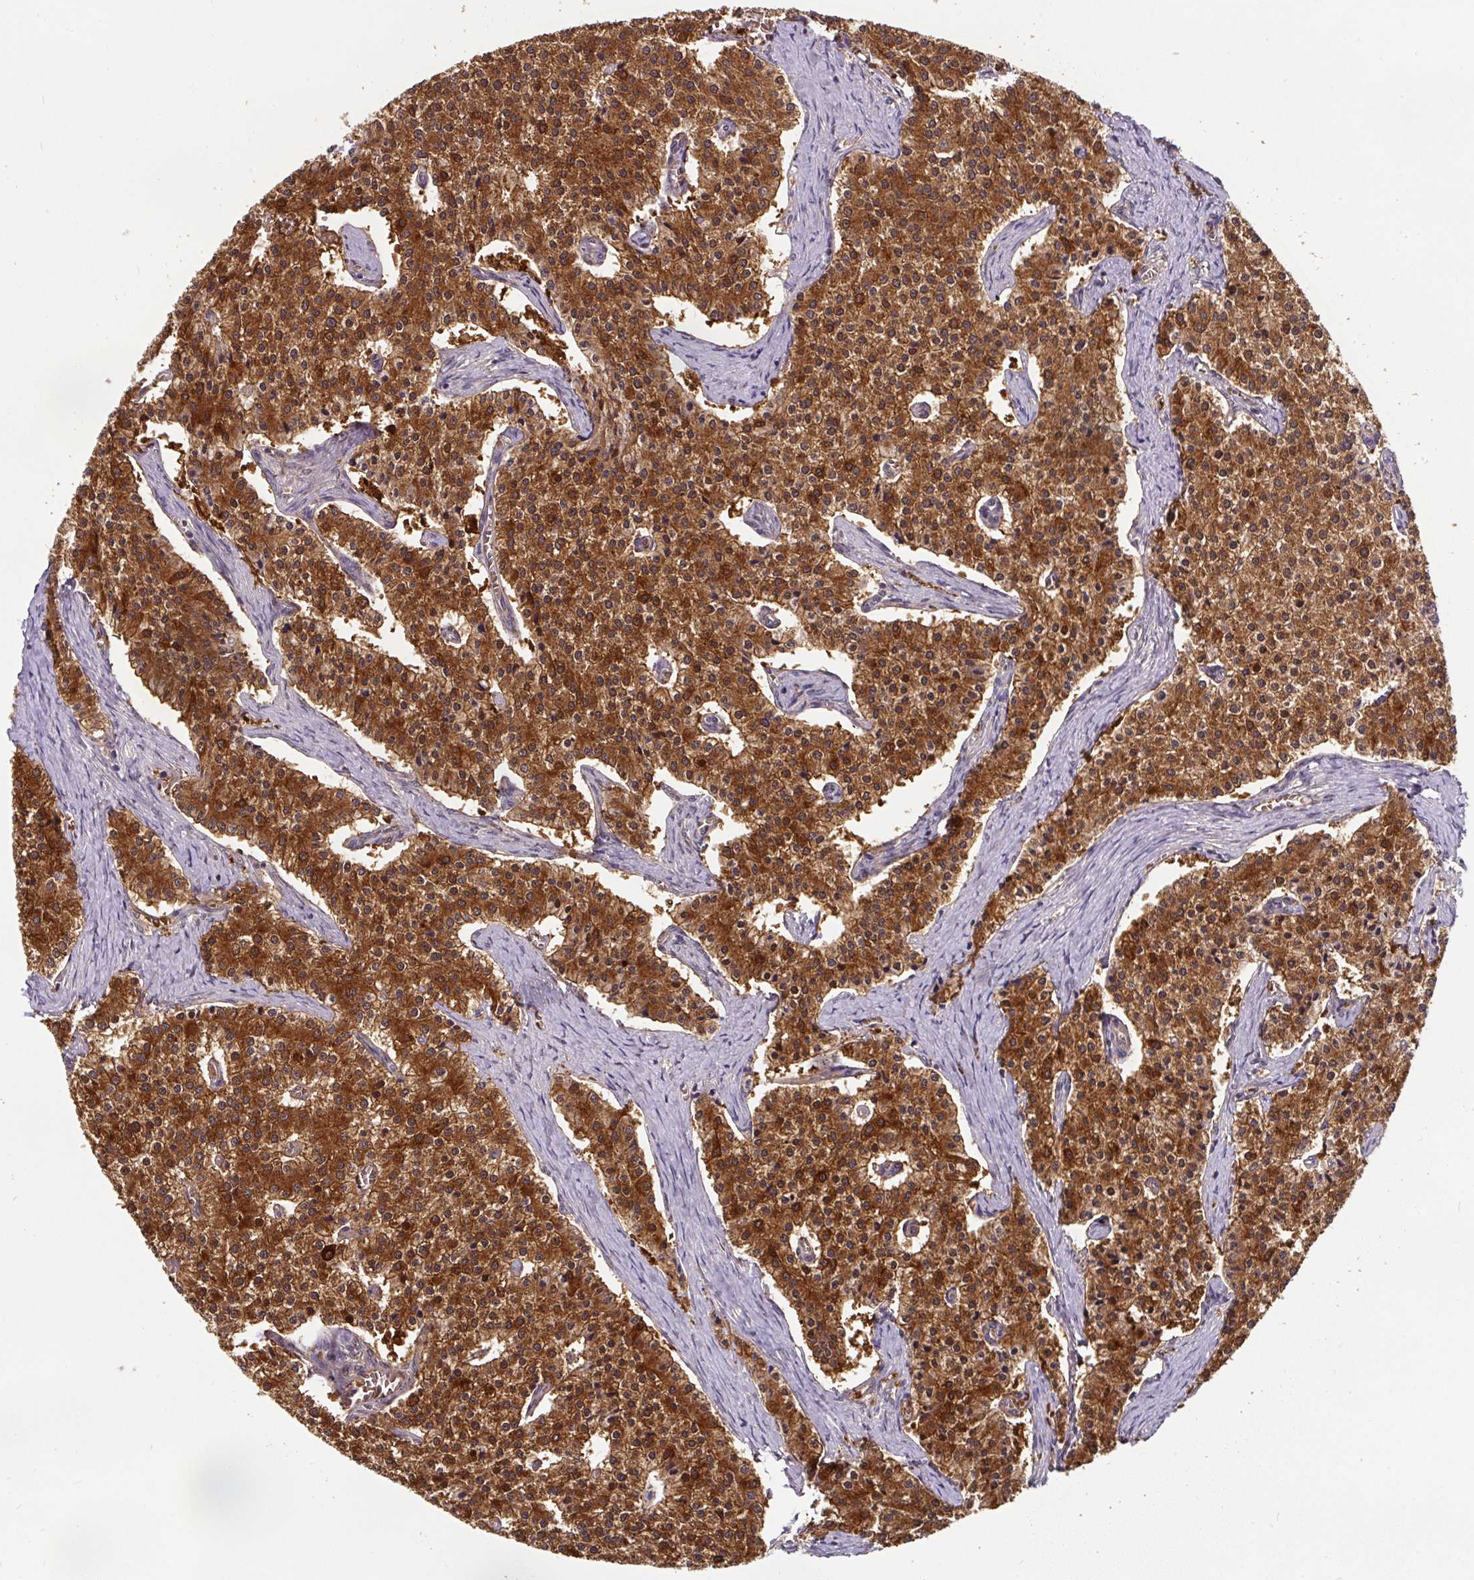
{"staining": {"intensity": "strong", "quantity": ">75%", "location": "cytoplasmic/membranous"}, "tissue": "carcinoid", "cell_type": "Tumor cells", "image_type": "cancer", "snomed": [{"axis": "morphology", "description": "Carcinoid, malignant, NOS"}, {"axis": "topography", "description": "Colon"}], "caption": "Strong cytoplasmic/membranous expression is appreciated in about >75% of tumor cells in carcinoid.", "gene": "ST13", "patient": {"sex": "female", "age": 52}}